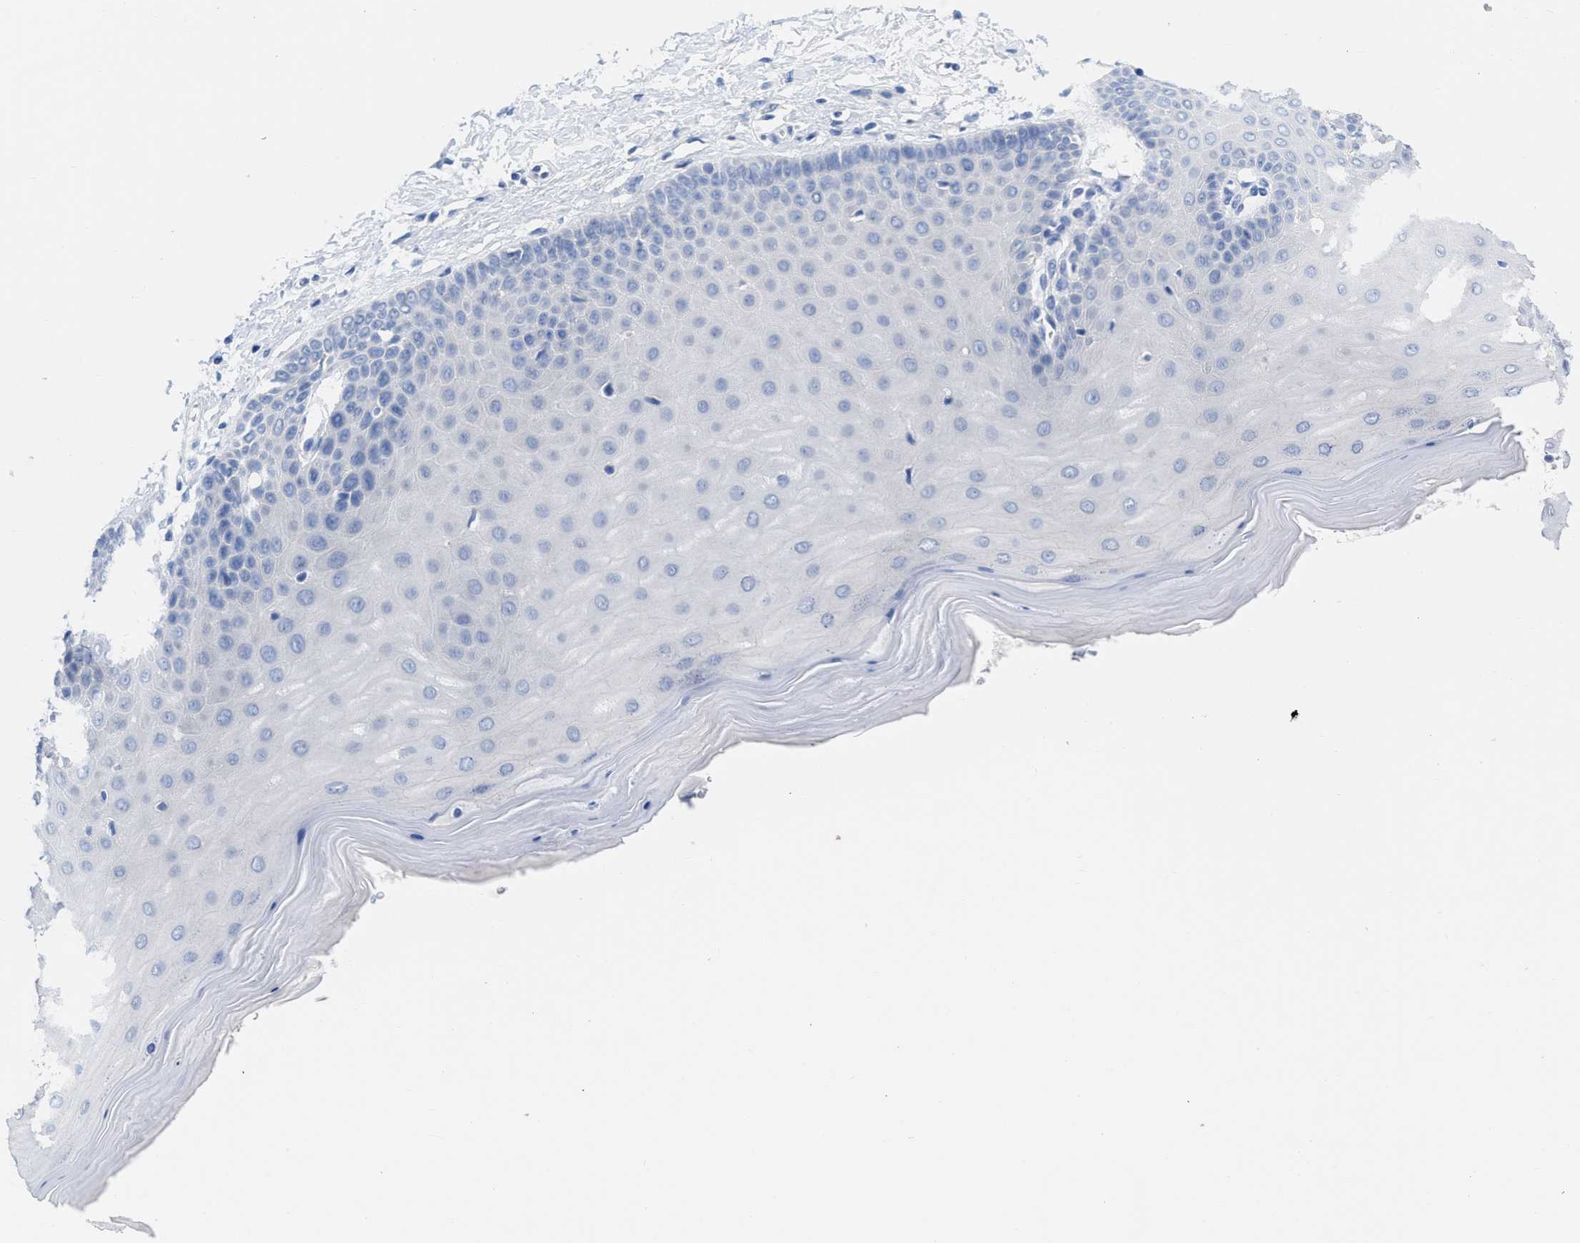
{"staining": {"intensity": "negative", "quantity": "none", "location": "none"}, "tissue": "cervix", "cell_type": "Glandular cells", "image_type": "normal", "snomed": [{"axis": "morphology", "description": "Normal tissue, NOS"}, {"axis": "topography", "description": "Cervix"}], "caption": "IHC micrograph of normal cervix: cervix stained with DAB displays no significant protein expression in glandular cells.", "gene": "PYY", "patient": {"sex": "female", "age": 55}}